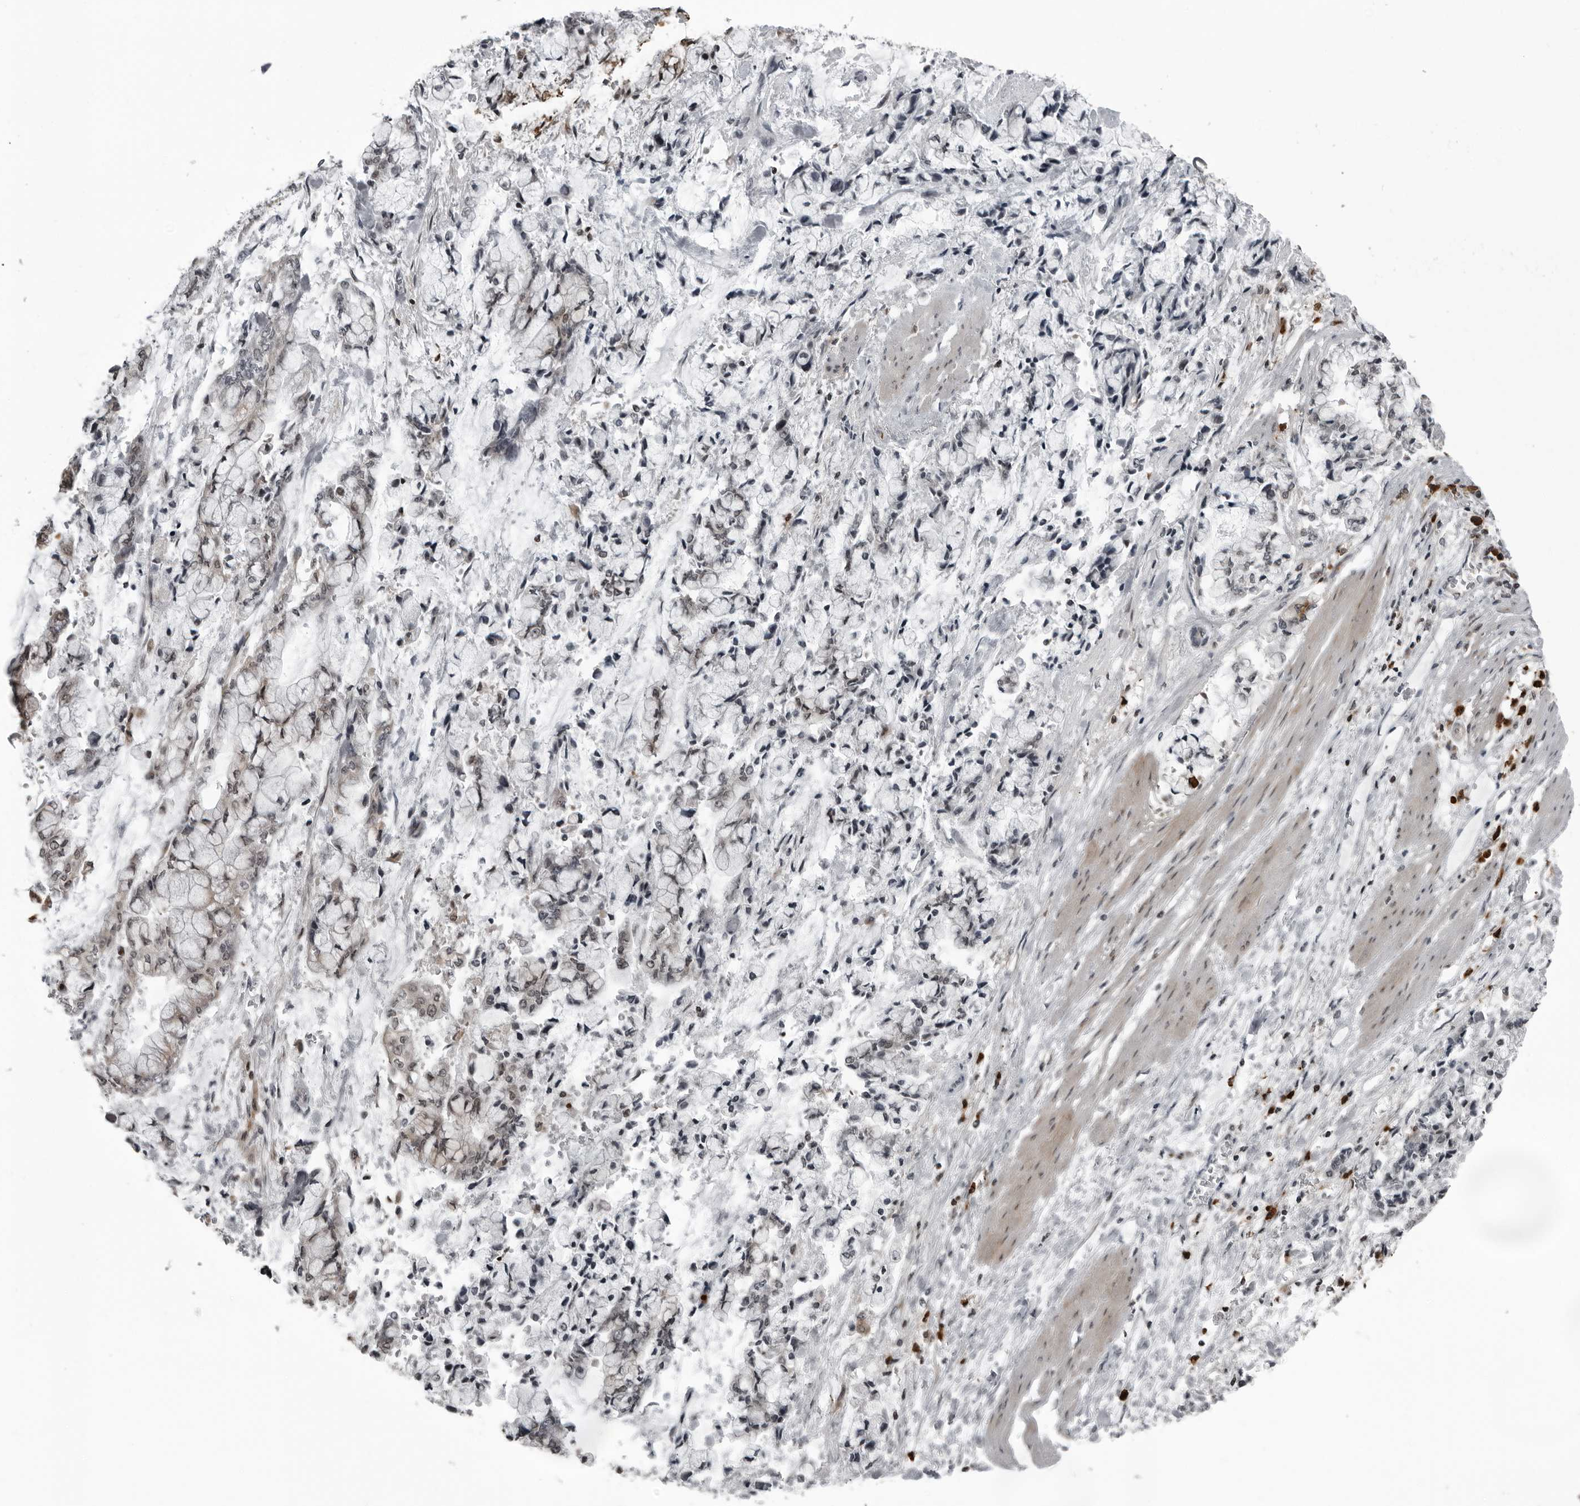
{"staining": {"intensity": "weak", "quantity": "<25%", "location": "nuclear"}, "tissue": "stomach cancer", "cell_type": "Tumor cells", "image_type": "cancer", "snomed": [{"axis": "morphology", "description": "Normal tissue, NOS"}, {"axis": "morphology", "description": "Adenocarcinoma, NOS"}, {"axis": "topography", "description": "Stomach, upper"}, {"axis": "topography", "description": "Stomach"}], "caption": "This photomicrograph is of adenocarcinoma (stomach) stained with IHC to label a protein in brown with the nuclei are counter-stained blue. There is no staining in tumor cells.", "gene": "RTCA", "patient": {"sex": "male", "age": 76}}